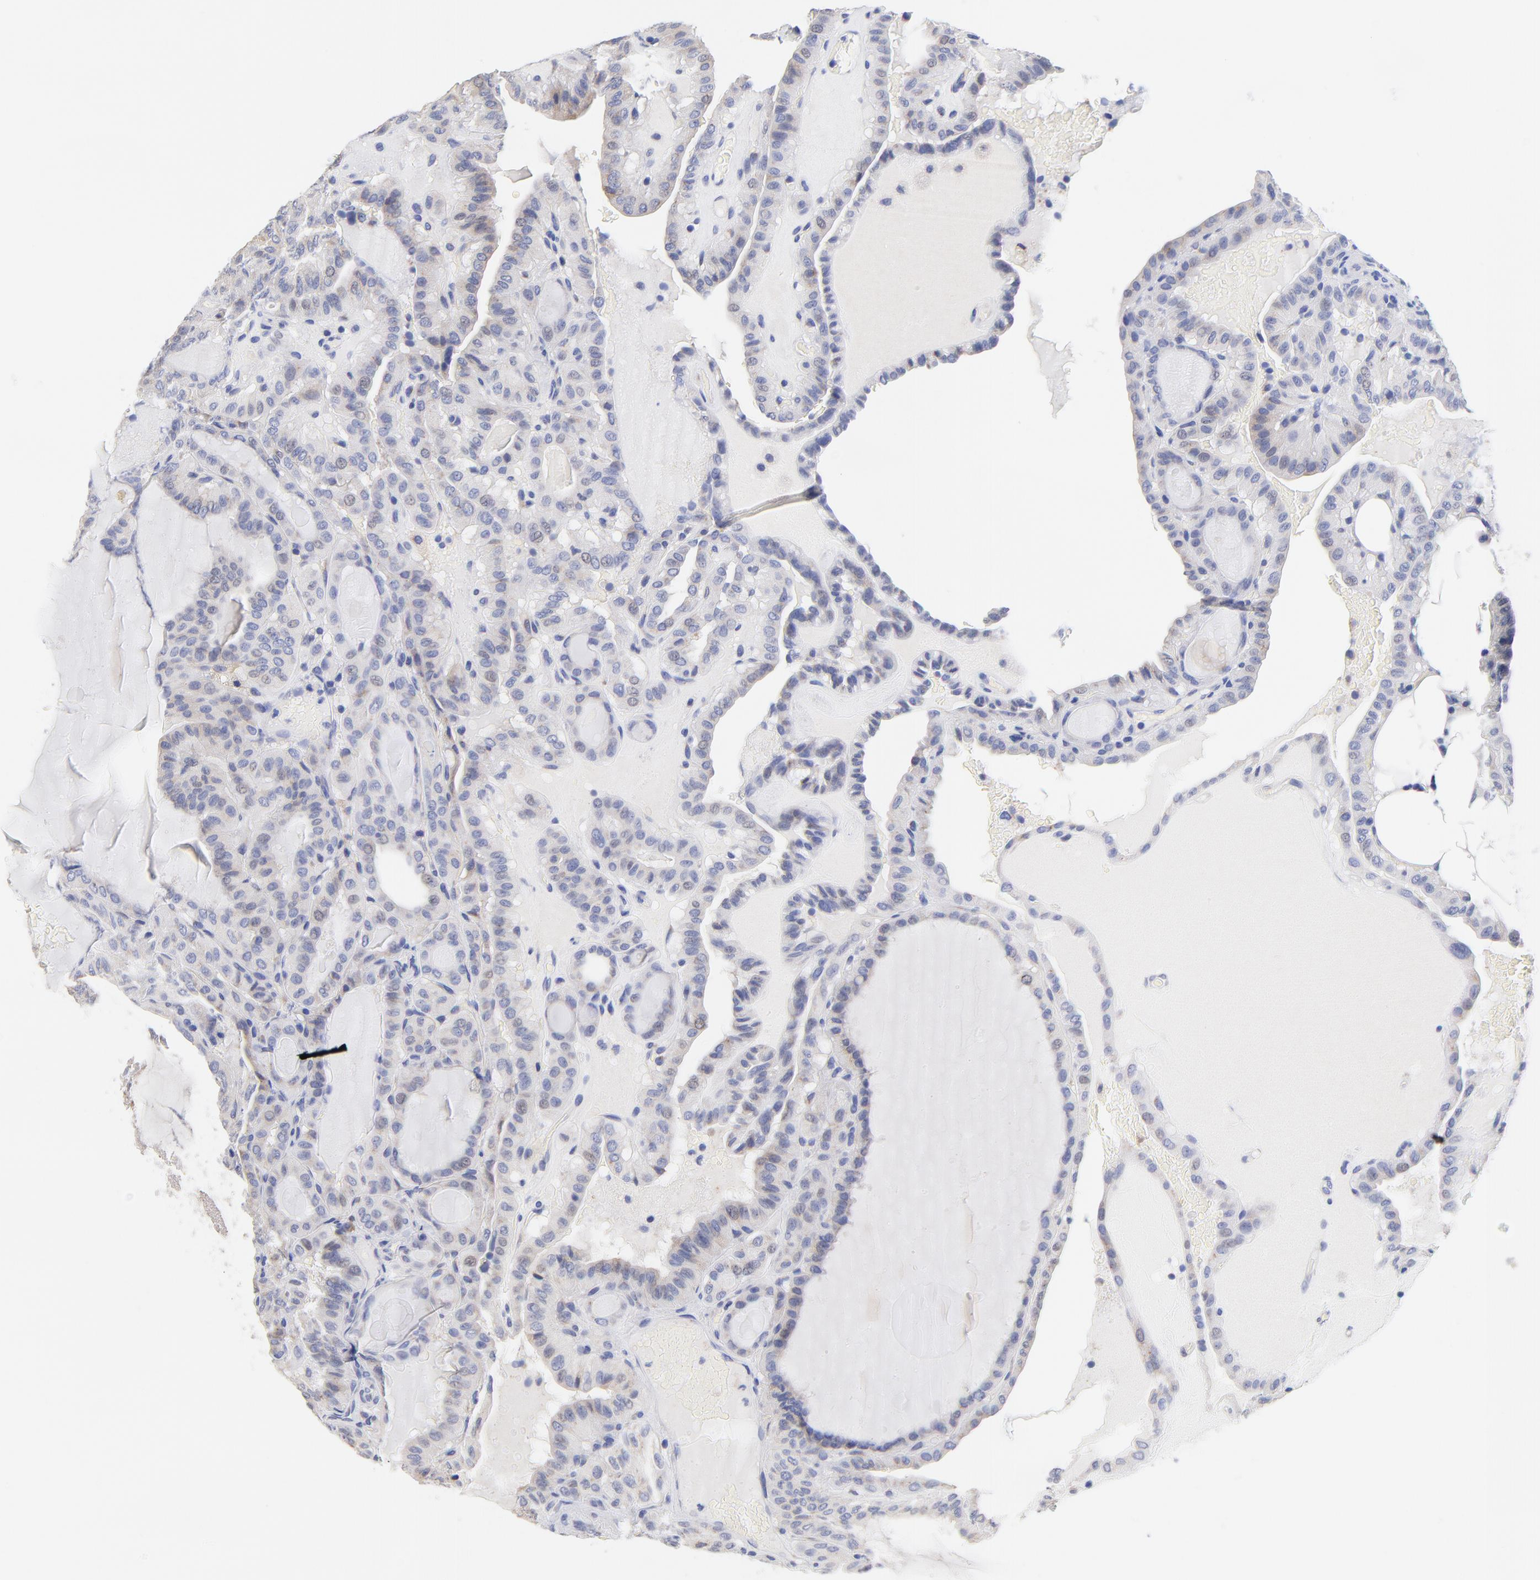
{"staining": {"intensity": "weak", "quantity": "25%-75%", "location": "cytoplasmic/membranous,nuclear"}, "tissue": "thyroid cancer", "cell_type": "Tumor cells", "image_type": "cancer", "snomed": [{"axis": "morphology", "description": "Papillary adenocarcinoma, NOS"}, {"axis": "topography", "description": "Thyroid gland"}], "caption": "There is low levels of weak cytoplasmic/membranous and nuclear positivity in tumor cells of papillary adenocarcinoma (thyroid), as demonstrated by immunohistochemical staining (brown color).", "gene": "LAX1", "patient": {"sex": "male", "age": 77}}